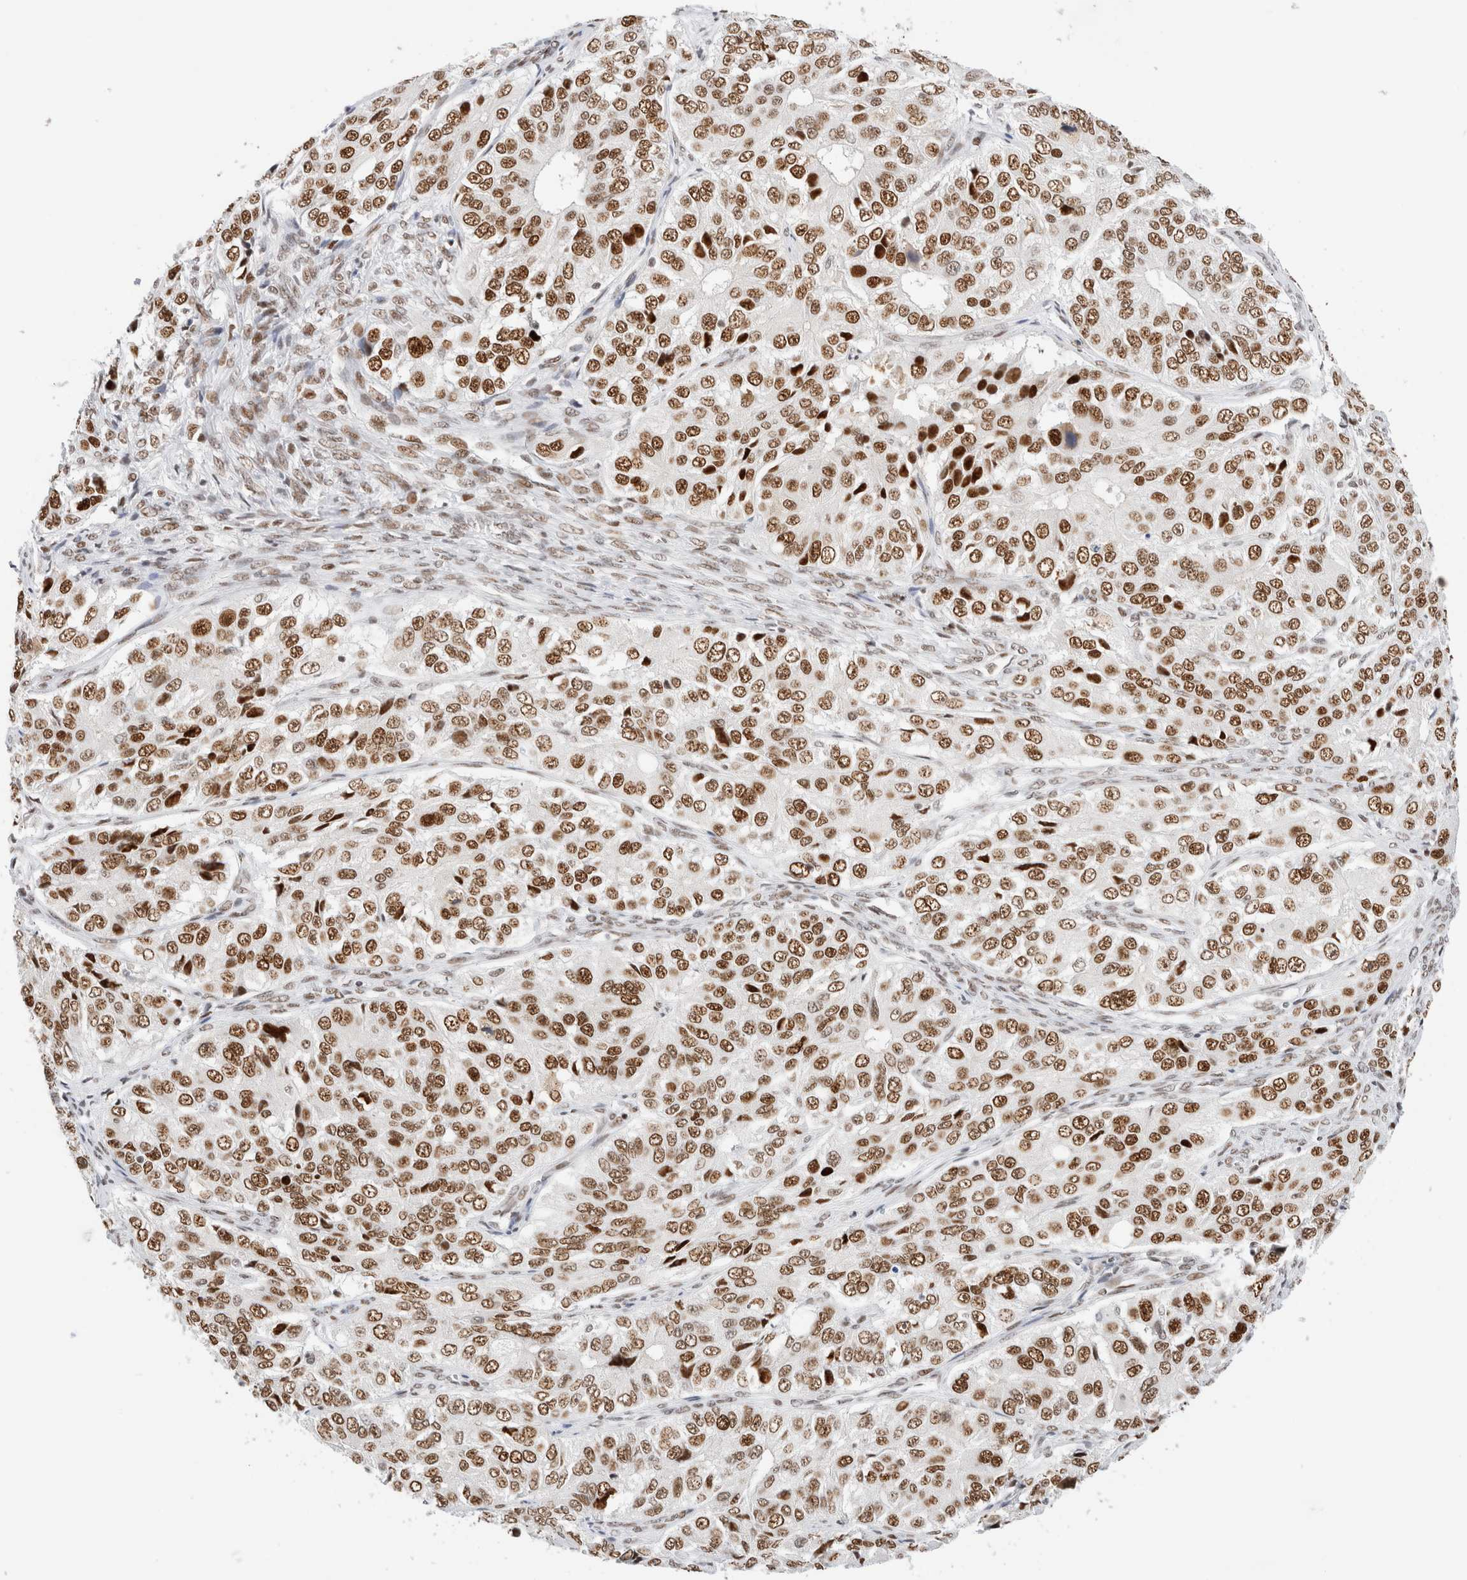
{"staining": {"intensity": "moderate", "quantity": ">75%", "location": "nuclear"}, "tissue": "ovarian cancer", "cell_type": "Tumor cells", "image_type": "cancer", "snomed": [{"axis": "morphology", "description": "Carcinoma, endometroid"}, {"axis": "topography", "description": "Ovary"}], "caption": "IHC (DAB (3,3'-diaminobenzidine)) staining of ovarian endometroid carcinoma demonstrates moderate nuclear protein expression in about >75% of tumor cells. The staining was performed using DAB (3,3'-diaminobenzidine) to visualize the protein expression in brown, while the nuclei were stained in blue with hematoxylin (Magnification: 20x).", "gene": "ZNF282", "patient": {"sex": "female", "age": 51}}